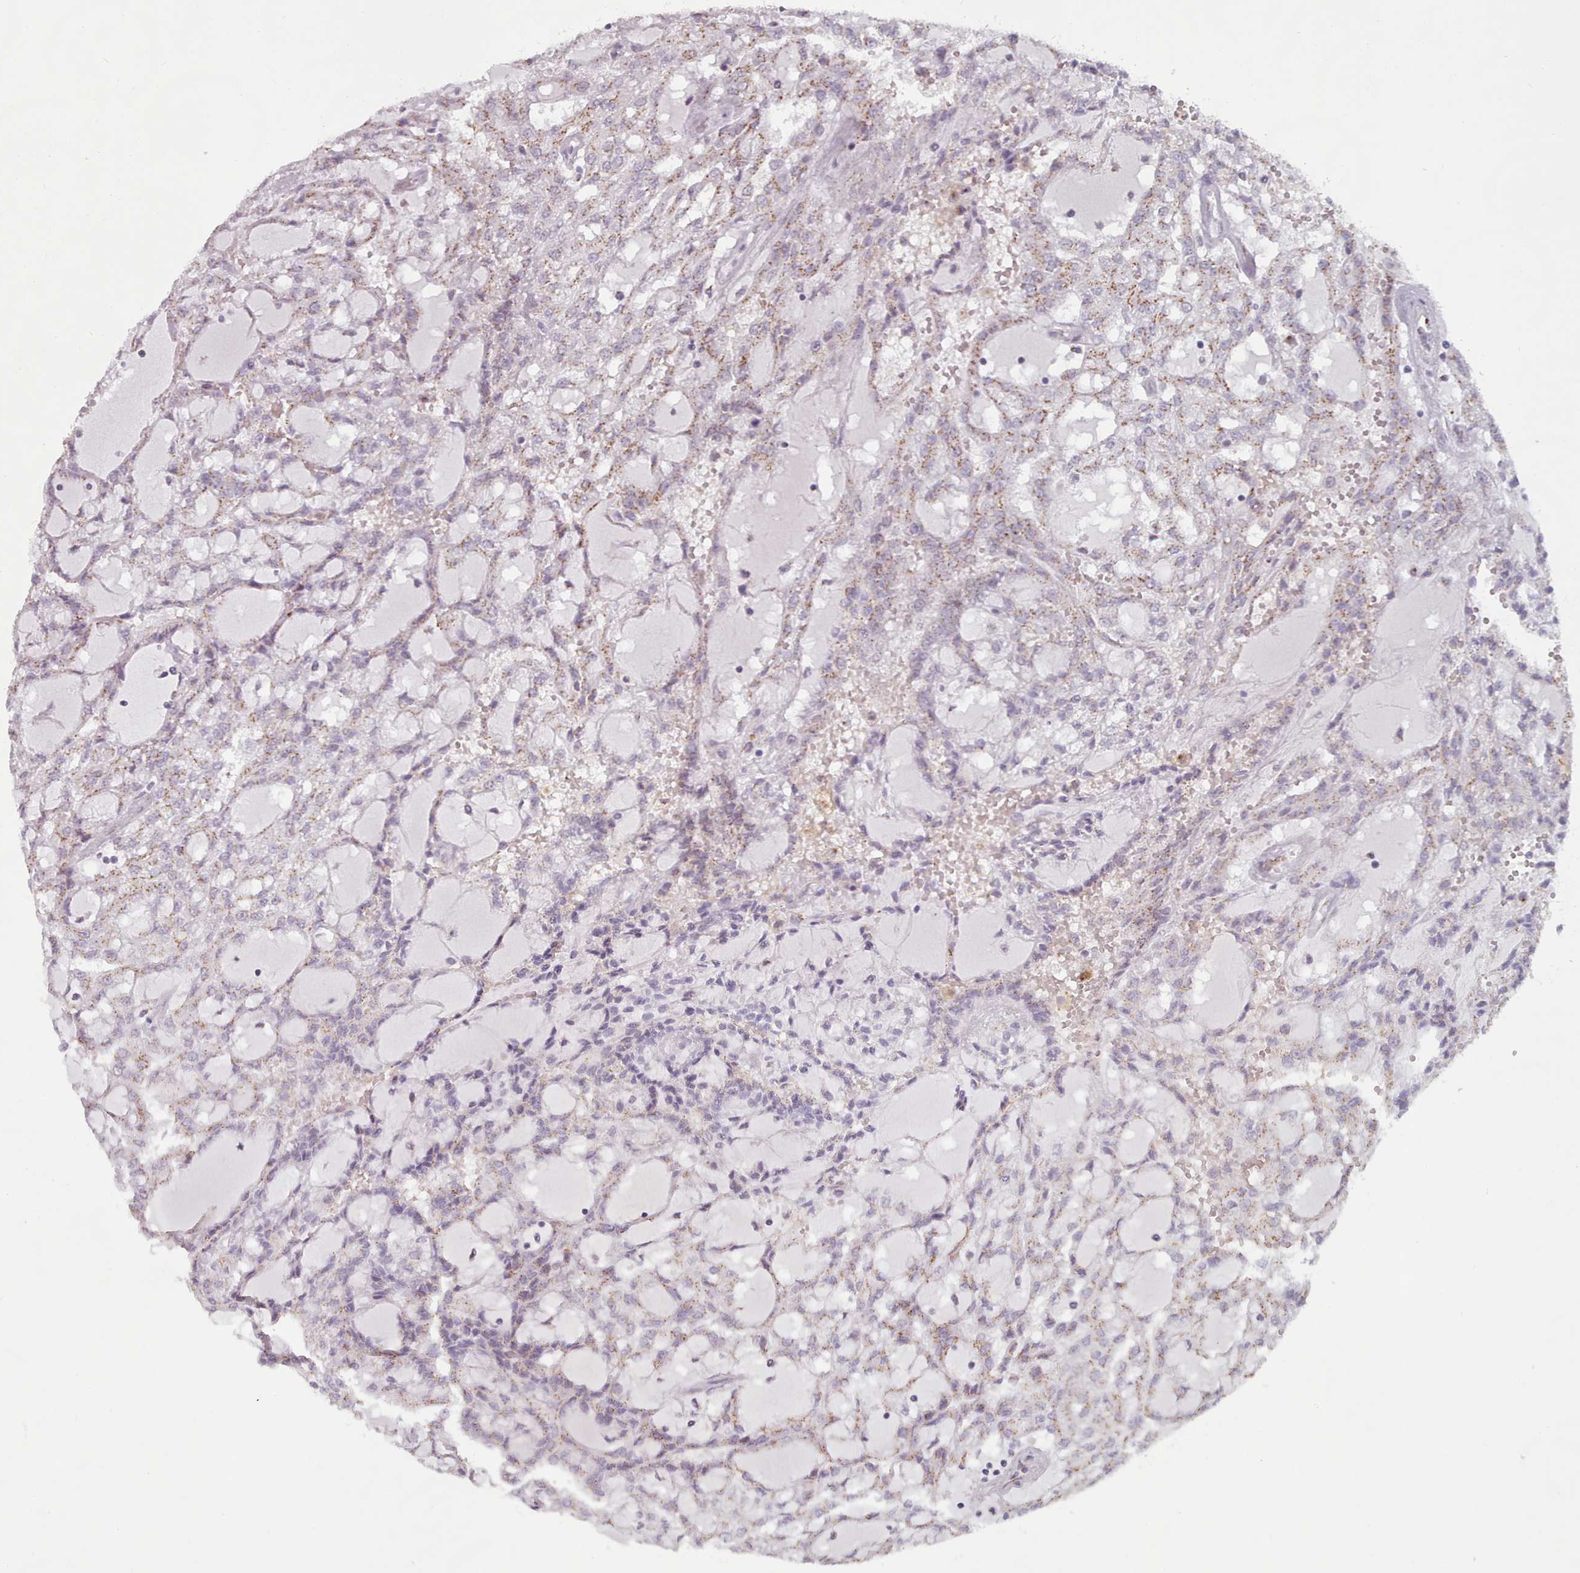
{"staining": {"intensity": "moderate", "quantity": "25%-75%", "location": "cytoplasmic/membranous"}, "tissue": "renal cancer", "cell_type": "Tumor cells", "image_type": "cancer", "snomed": [{"axis": "morphology", "description": "Adenocarcinoma, NOS"}, {"axis": "topography", "description": "Kidney"}], "caption": "A high-resolution photomicrograph shows immunohistochemistry (IHC) staining of renal cancer, which reveals moderate cytoplasmic/membranous positivity in approximately 25%-75% of tumor cells.", "gene": "MAN1B1", "patient": {"sex": "male", "age": 63}}